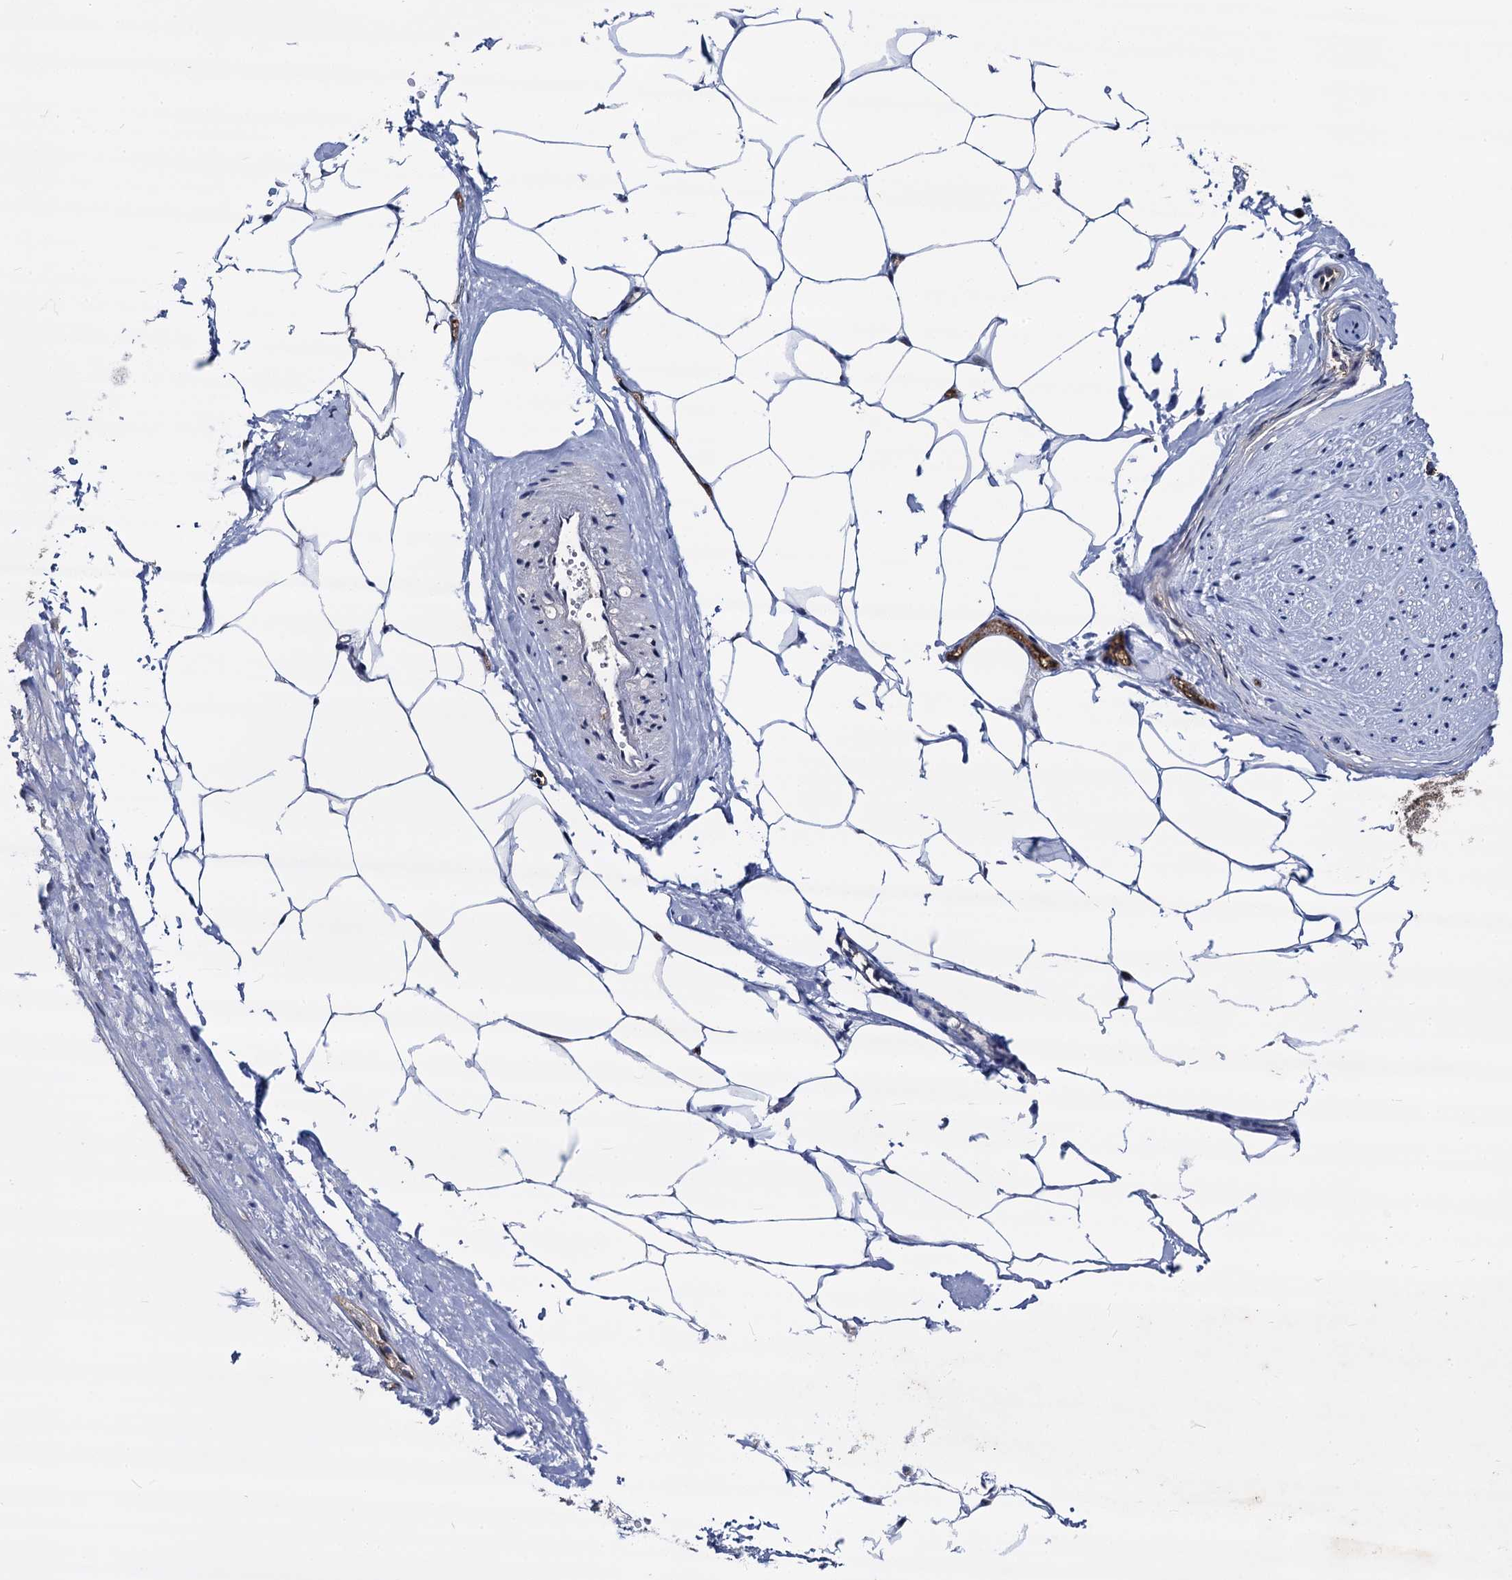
{"staining": {"intensity": "negative", "quantity": "none", "location": "none"}, "tissue": "adipose tissue", "cell_type": "Adipocytes", "image_type": "normal", "snomed": [{"axis": "morphology", "description": "Normal tissue, NOS"}, {"axis": "morphology", "description": "Adenocarcinoma, Low grade"}, {"axis": "topography", "description": "Prostate"}, {"axis": "topography", "description": "Peripheral nerve tissue"}], "caption": "Immunohistochemistry of benign human adipose tissue exhibits no staining in adipocytes. (IHC, brightfield microscopy, high magnification).", "gene": "GALNT11", "patient": {"sex": "male", "age": 63}}